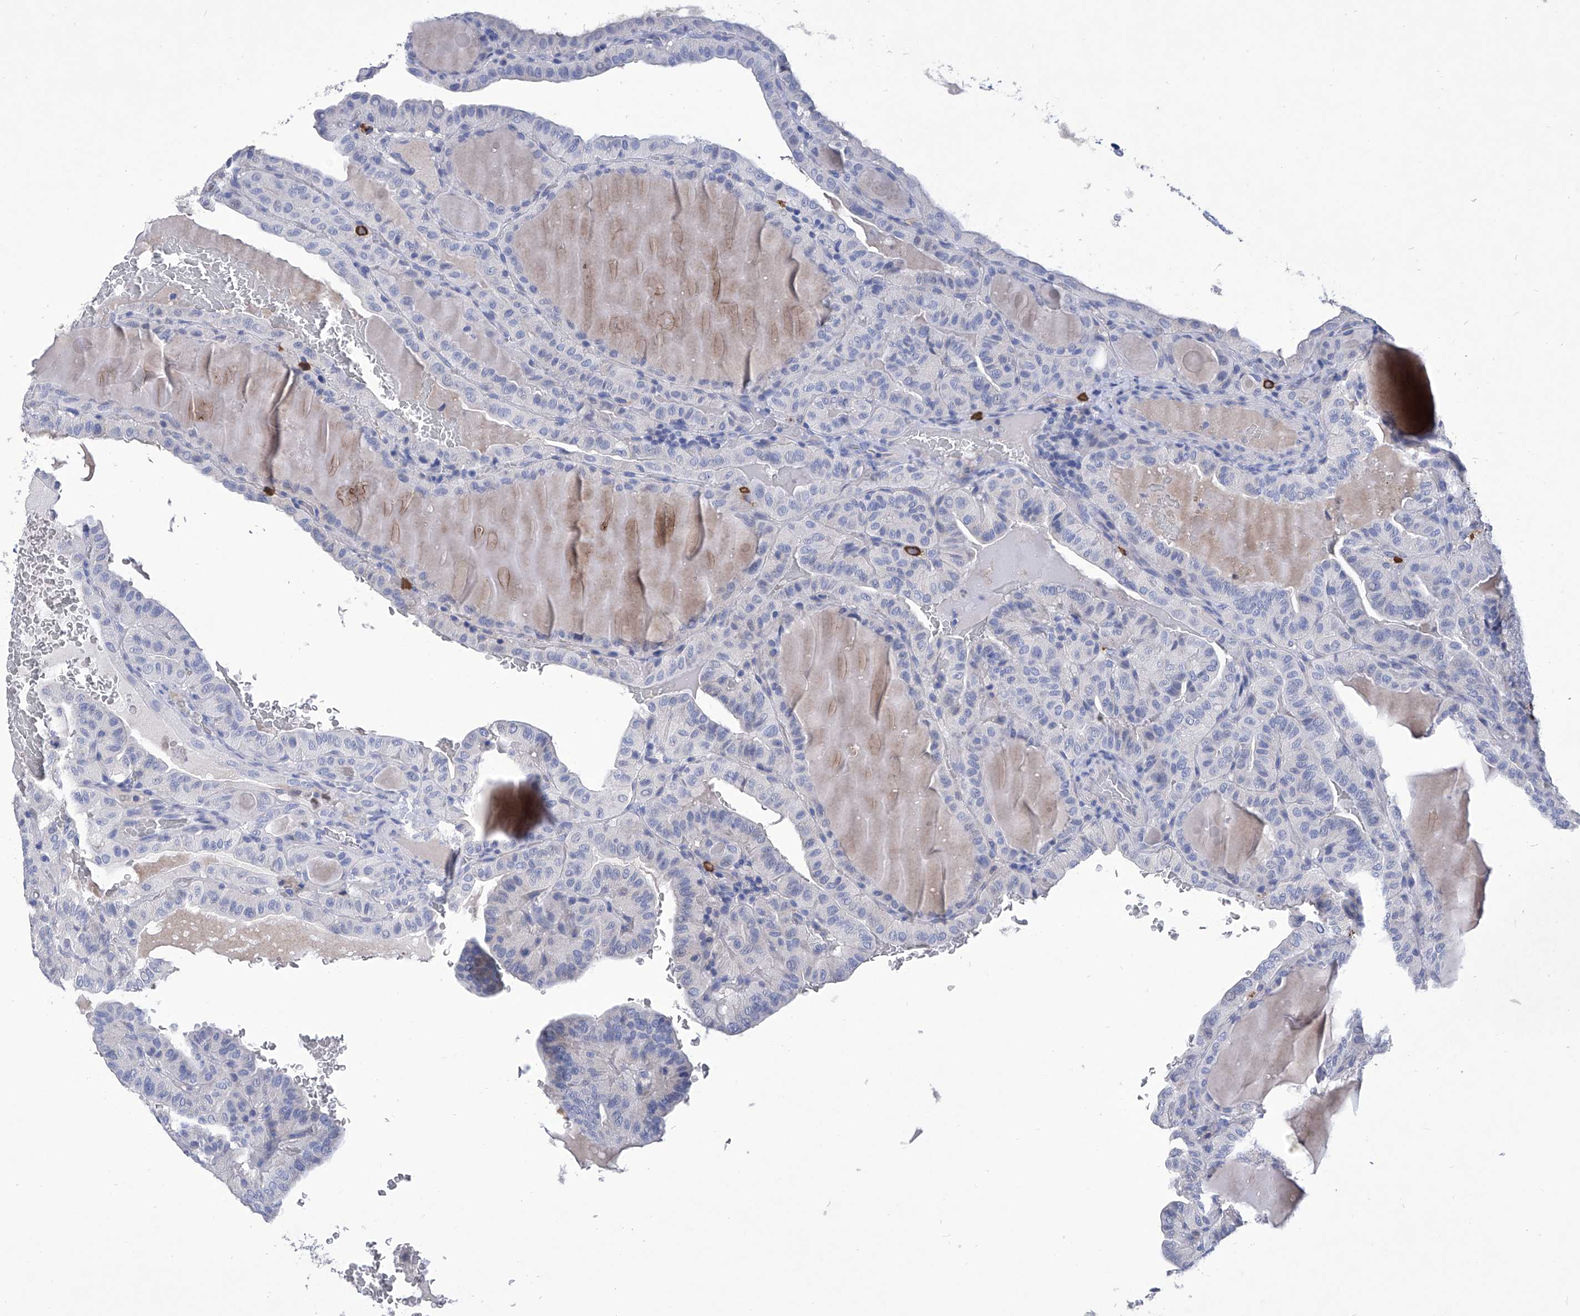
{"staining": {"intensity": "negative", "quantity": "none", "location": "none"}, "tissue": "thyroid cancer", "cell_type": "Tumor cells", "image_type": "cancer", "snomed": [{"axis": "morphology", "description": "Papillary adenocarcinoma, NOS"}, {"axis": "topography", "description": "Thyroid gland"}], "caption": "High magnification brightfield microscopy of papillary adenocarcinoma (thyroid) stained with DAB (3,3'-diaminobenzidine) (brown) and counterstained with hematoxylin (blue): tumor cells show no significant expression. (DAB immunohistochemistry (IHC) with hematoxylin counter stain).", "gene": "IFNL2", "patient": {"sex": "male", "age": 77}}